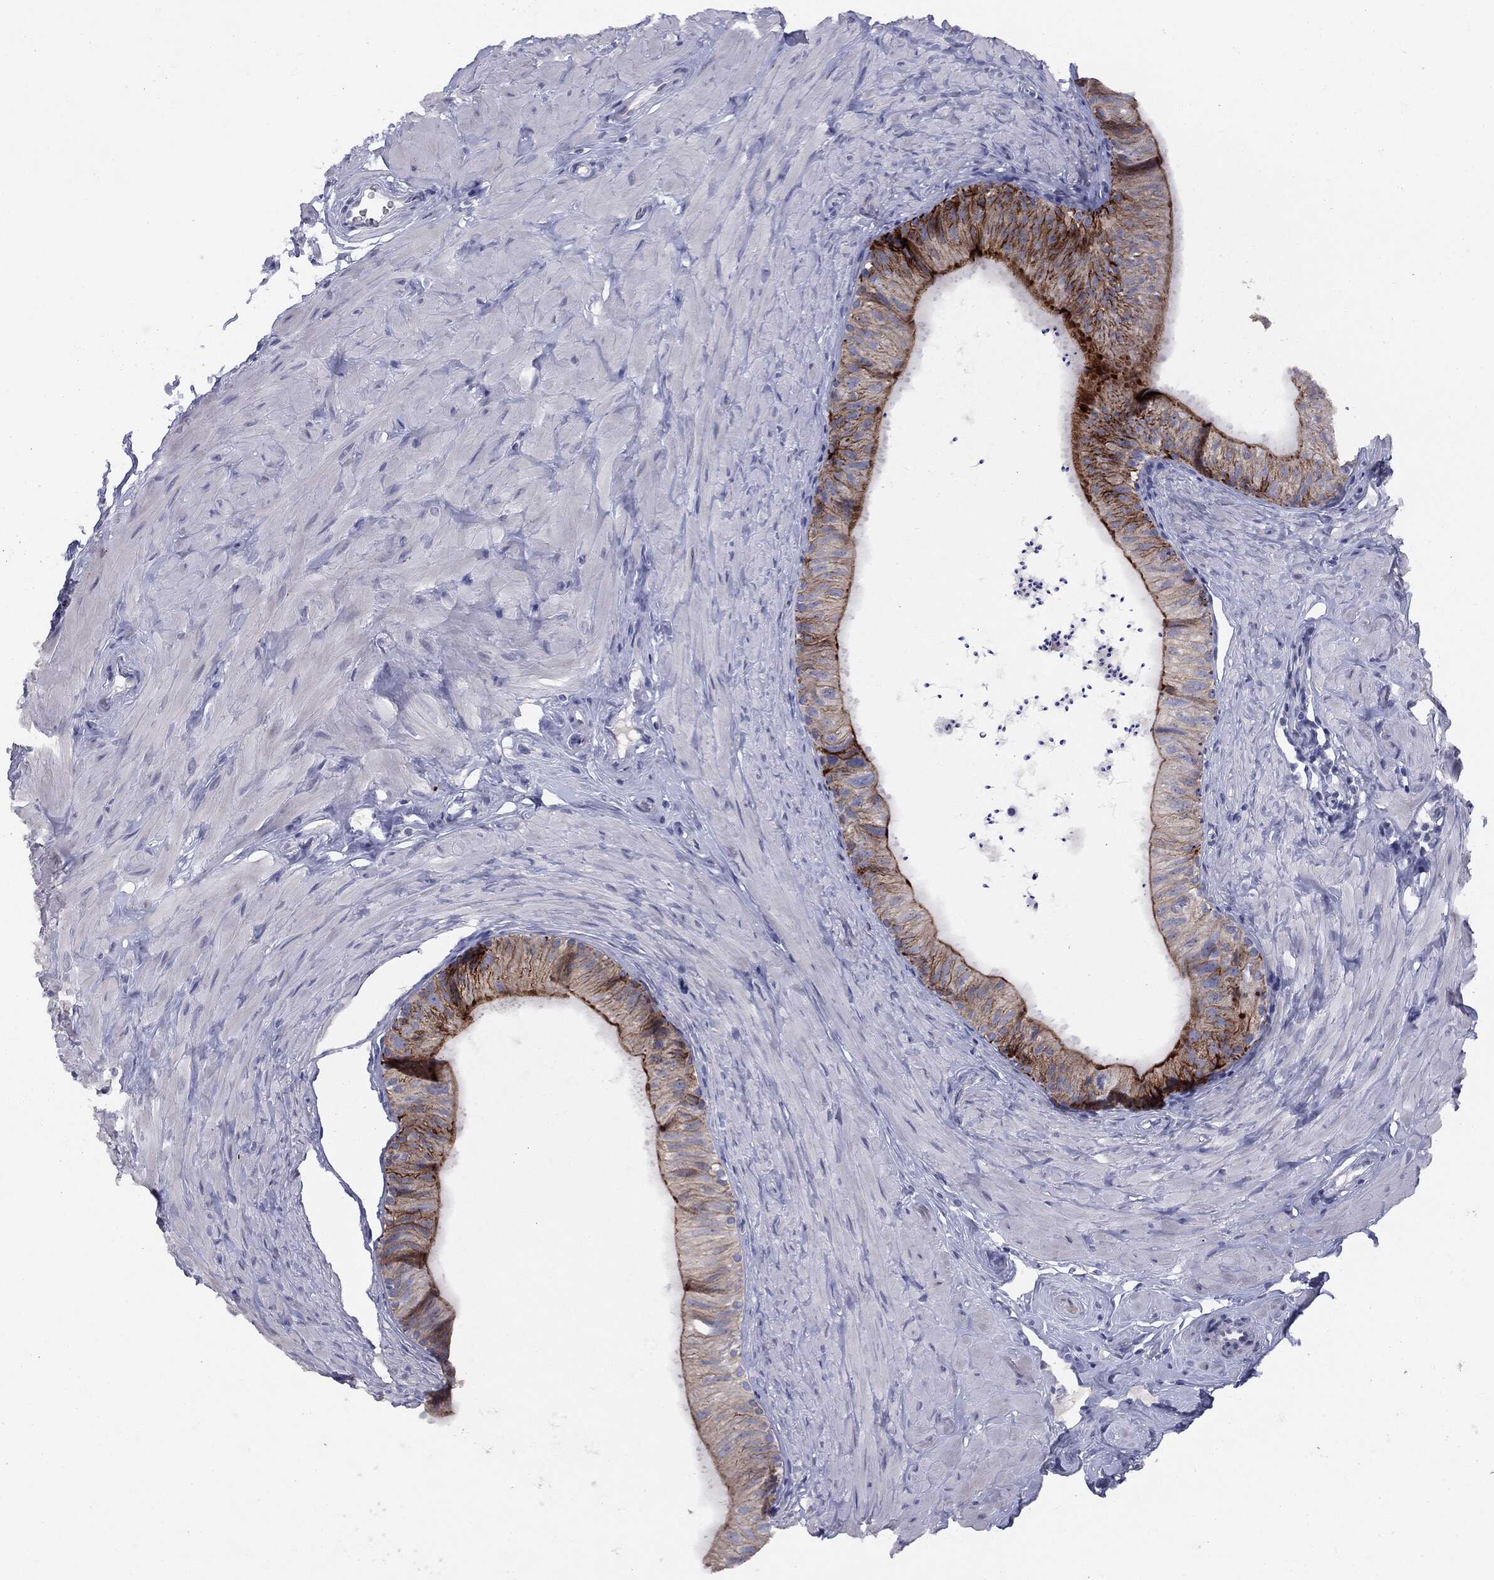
{"staining": {"intensity": "strong", "quantity": "<25%", "location": "cytoplasmic/membranous"}, "tissue": "epididymis", "cell_type": "Glandular cells", "image_type": "normal", "snomed": [{"axis": "morphology", "description": "Normal tissue, NOS"}, {"axis": "topography", "description": "Epididymis"}], "caption": "A high-resolution histopathology image shows immunohistochemistry staining of unremarkable epididymis, which shows strong cytoplasmic/membranous expression in about <25% of glandular cells. (DAB (3,3'-diaminobenzidine) IHC, brown staining for protein, blue staining for nuclei).", "gene": "MUC1", "patient": {"sex": "male", "age": 34}}